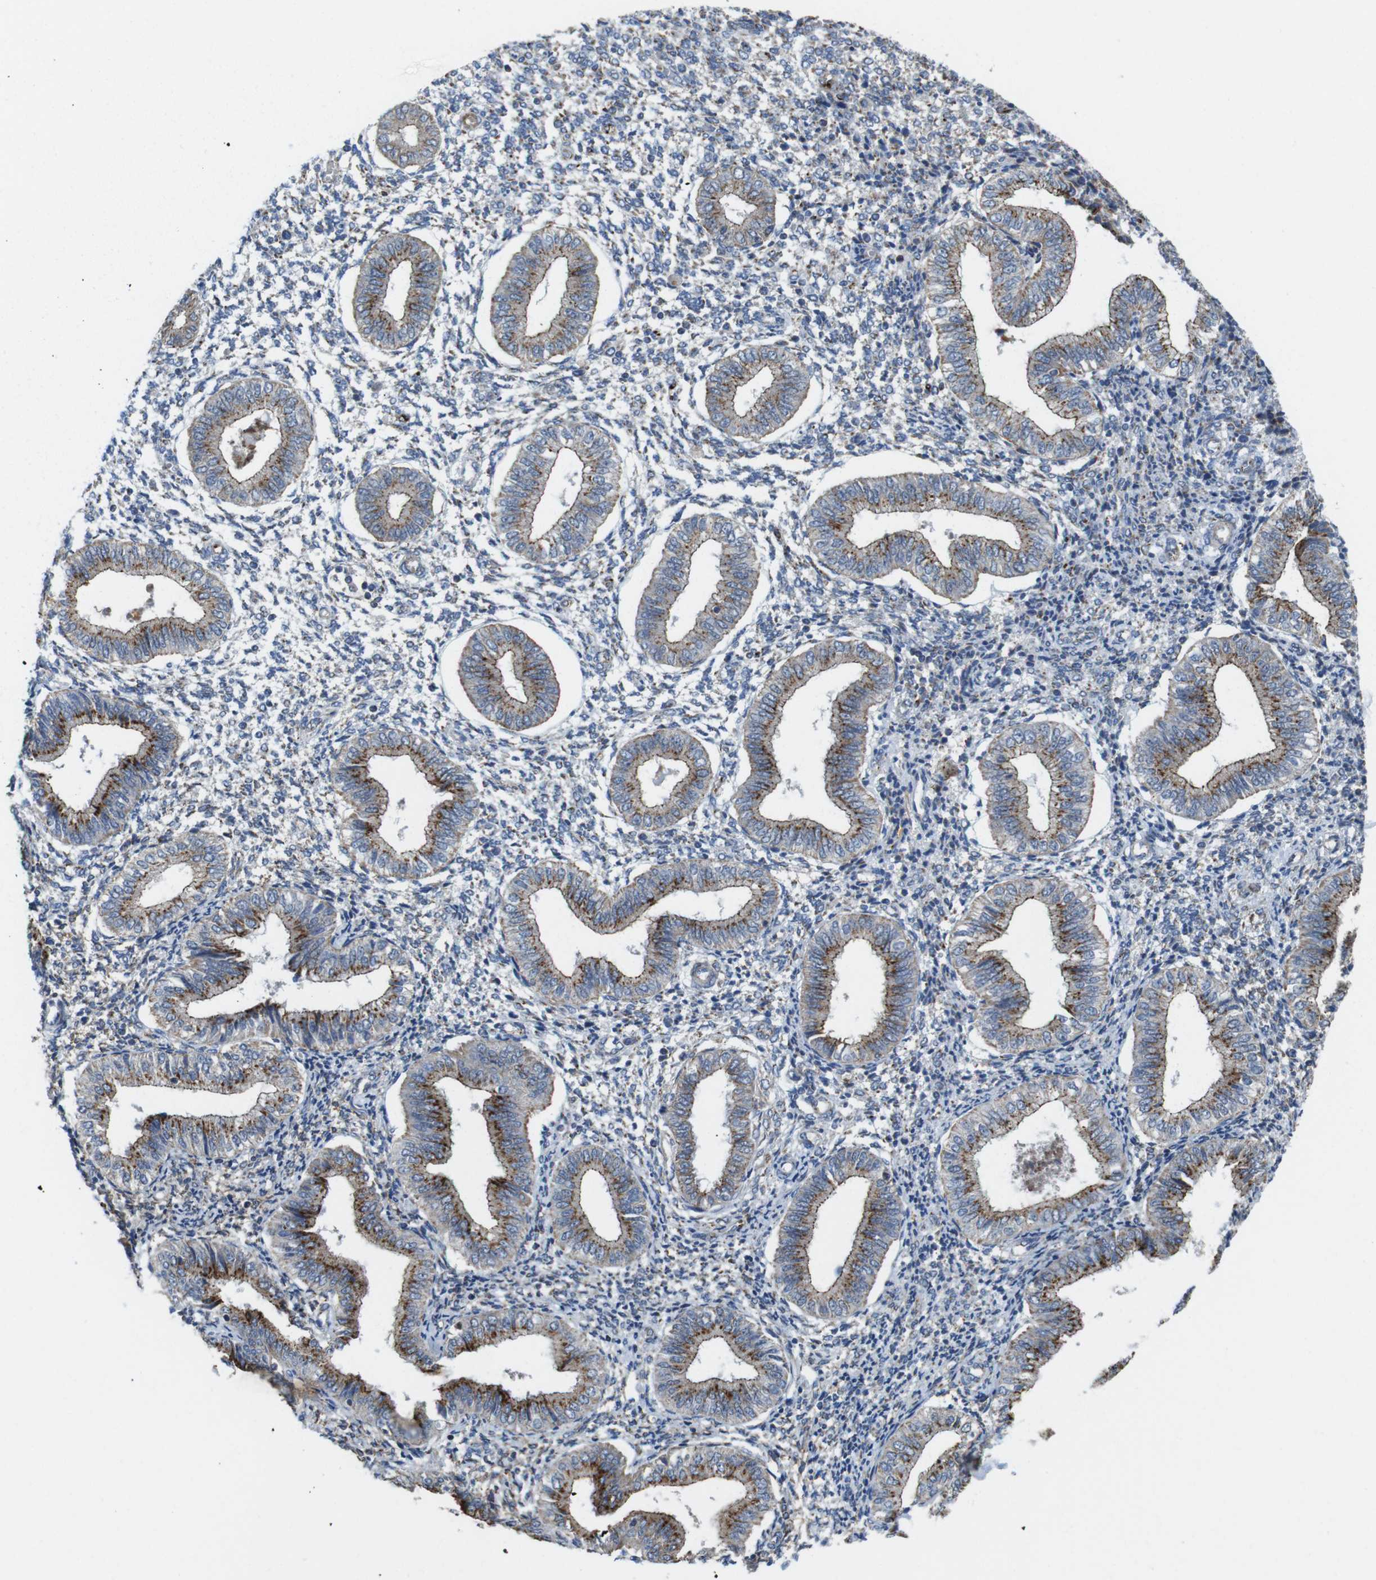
{"staining": {"intensity": "negative", "quantity": "none", "location": "none"}, "tissue": "endometrium", "cell_type": "Cells in endometrial stroma", "image_type": "normal", "snomed": [{"axis": "morphology", "description": "Normal tissue, NOS"}, {"axis": "topography", "description": "Endometrium"}], "caption": "Endometrium was stained to show a protein in brown. There is no significant staining in cells in endometrial stroma. (Stains: DAB (3,3'-diaminobenzidine) IHC with hematoxylin counter stain, Microscopy: brightfield microscopy at high magnification).", "gene": "EFCAB14", "patient": {"sex": "female", "age": 50}}